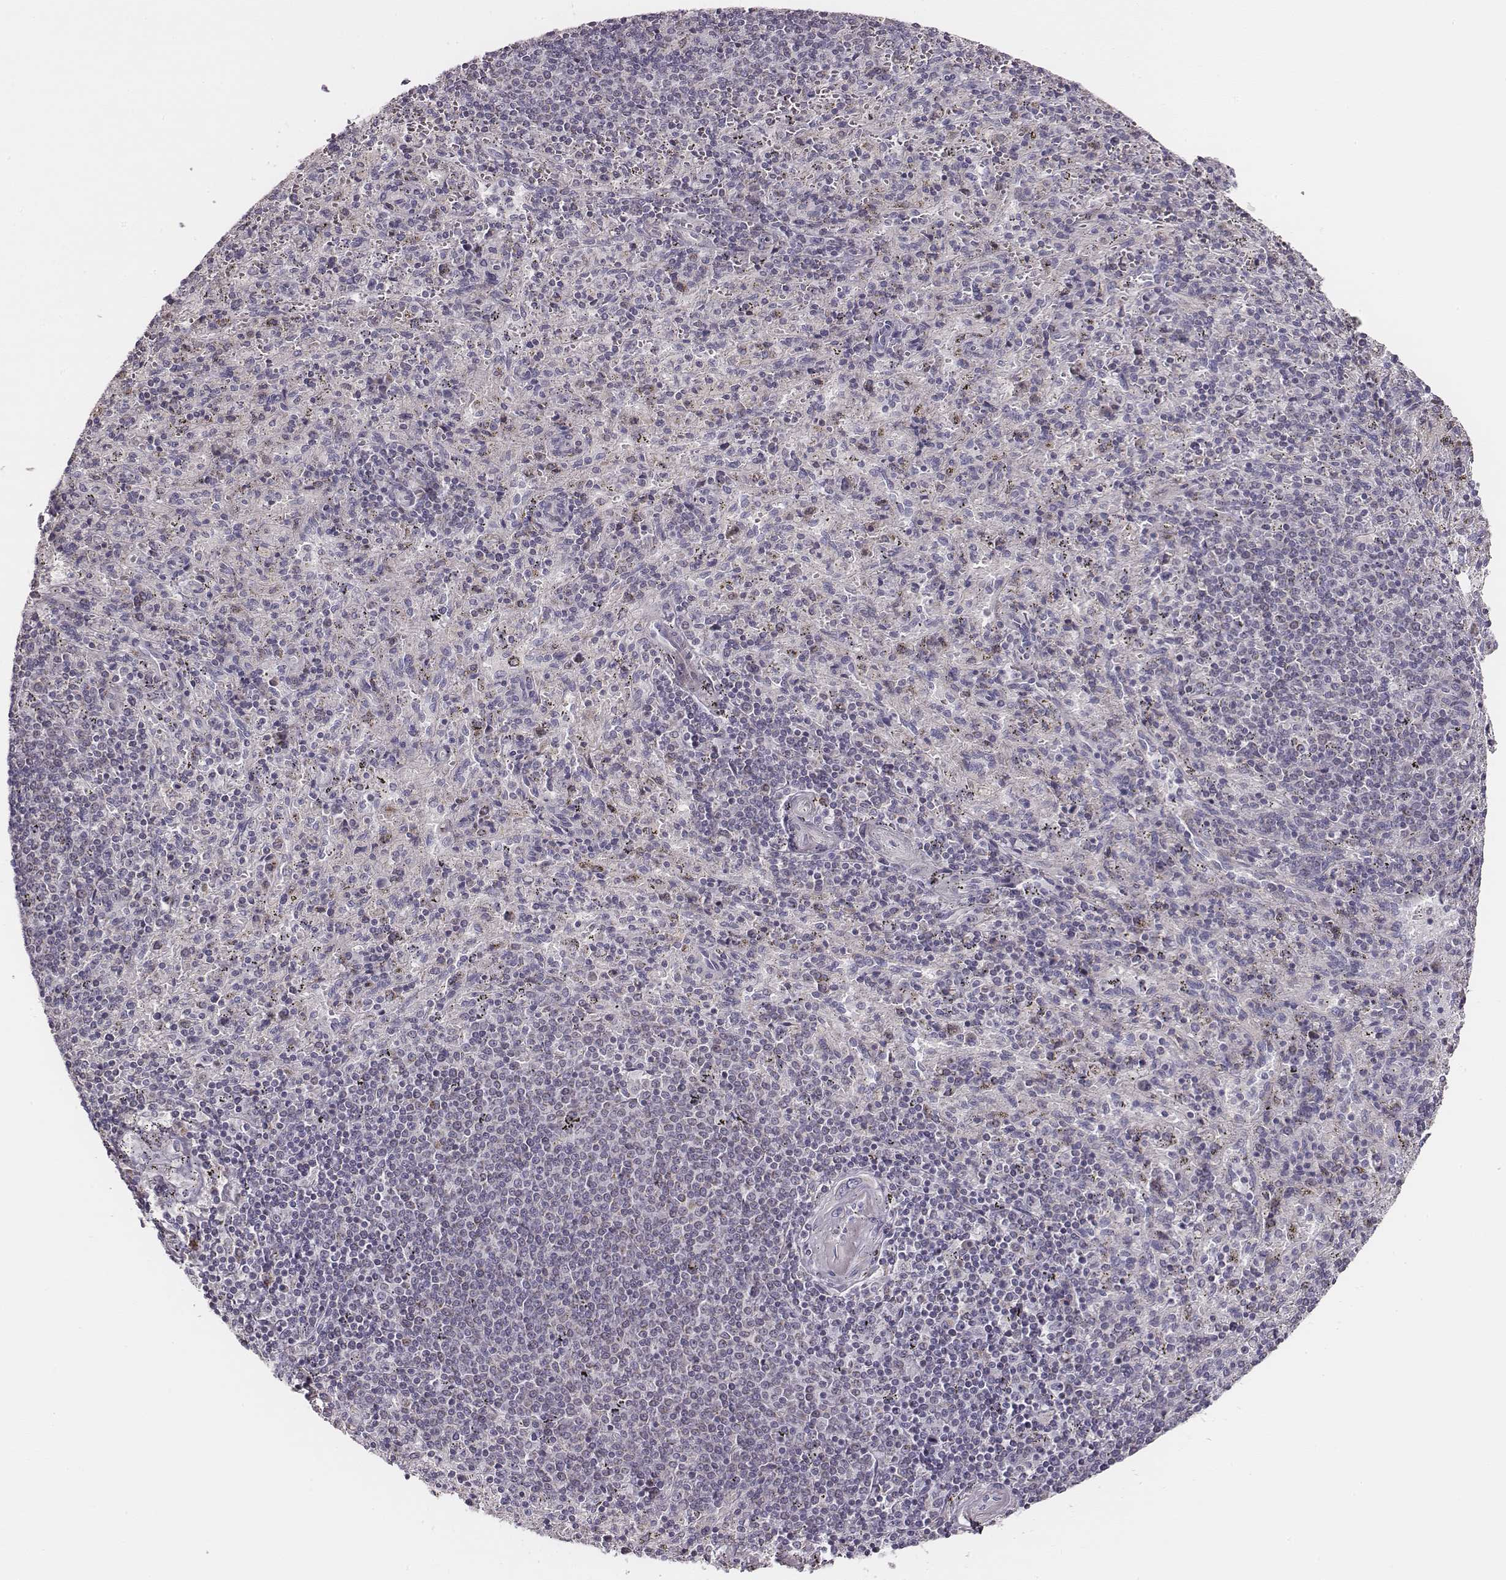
{"staining": {"intensity": "negative", "quantity": "none", "location": "none"}, "tissue": "spleen", "cell_type": "Cells in red pulp", "image_type": "normal", "snomed": [{"axis": "morphology", "description": "Normal tissue, NOS"}, {"axis": "topography", "description": "Spleen"}], "caption": "This micrograph is of normal spleen stained with immunohistochemistry to label a protein in brown with the nuclei are counter-stained blue. There is no expression in cells in red pulp. (IHC, brightfield microscopy, high magnification).", "gene": "UBL4B", "patient": {"sex": "male", "age": 57}}